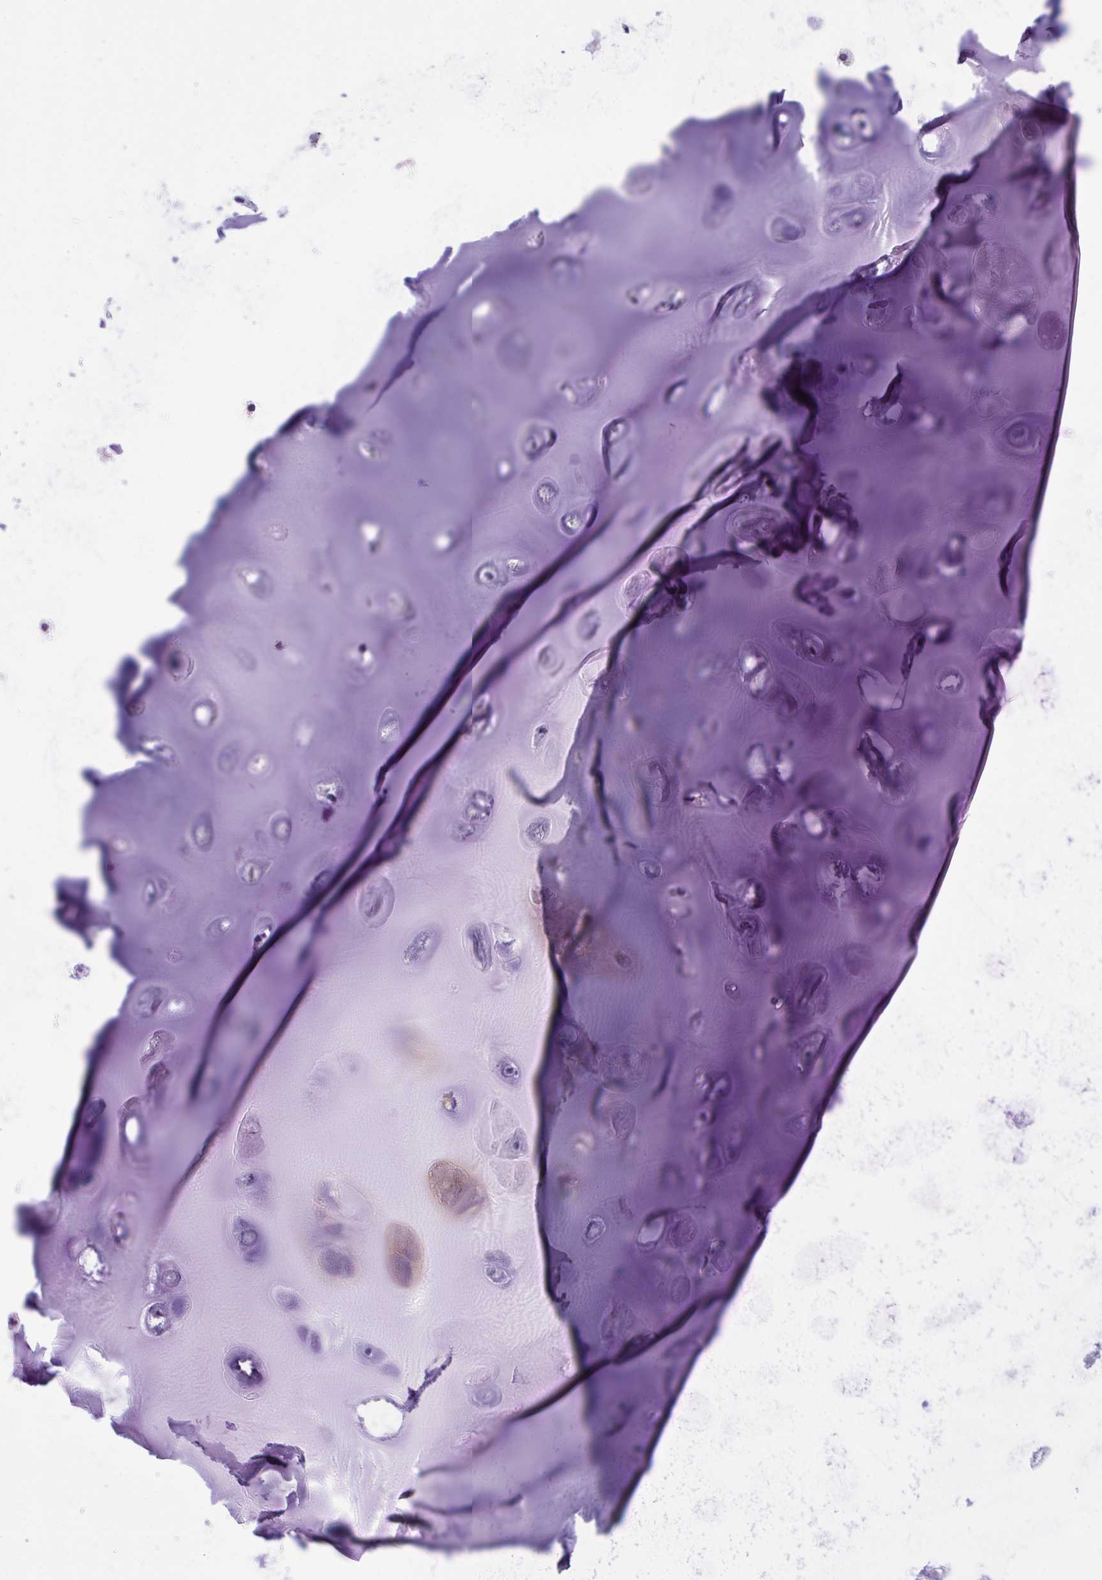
{"staining": {"intensity": "negative", "quantity": "none", "location": "none"}, "tissue": "adipose tissue", "cell_type": "Adipocytes", "image_type": "normal", "snomed": [{"axis": "morphology", "description": "Normal tissue, NOS"}, {"axis": "topography", "description": "Cartilage tissue"}, {"axis": "topography", "description": "Nasopharynx"}], "caption": "Immunohistochemistry of unremarkable adipose tissue reveals no staining in adipocytes.", "gene": "WBP1", "patient": {"sex": "male", "age": 56}}